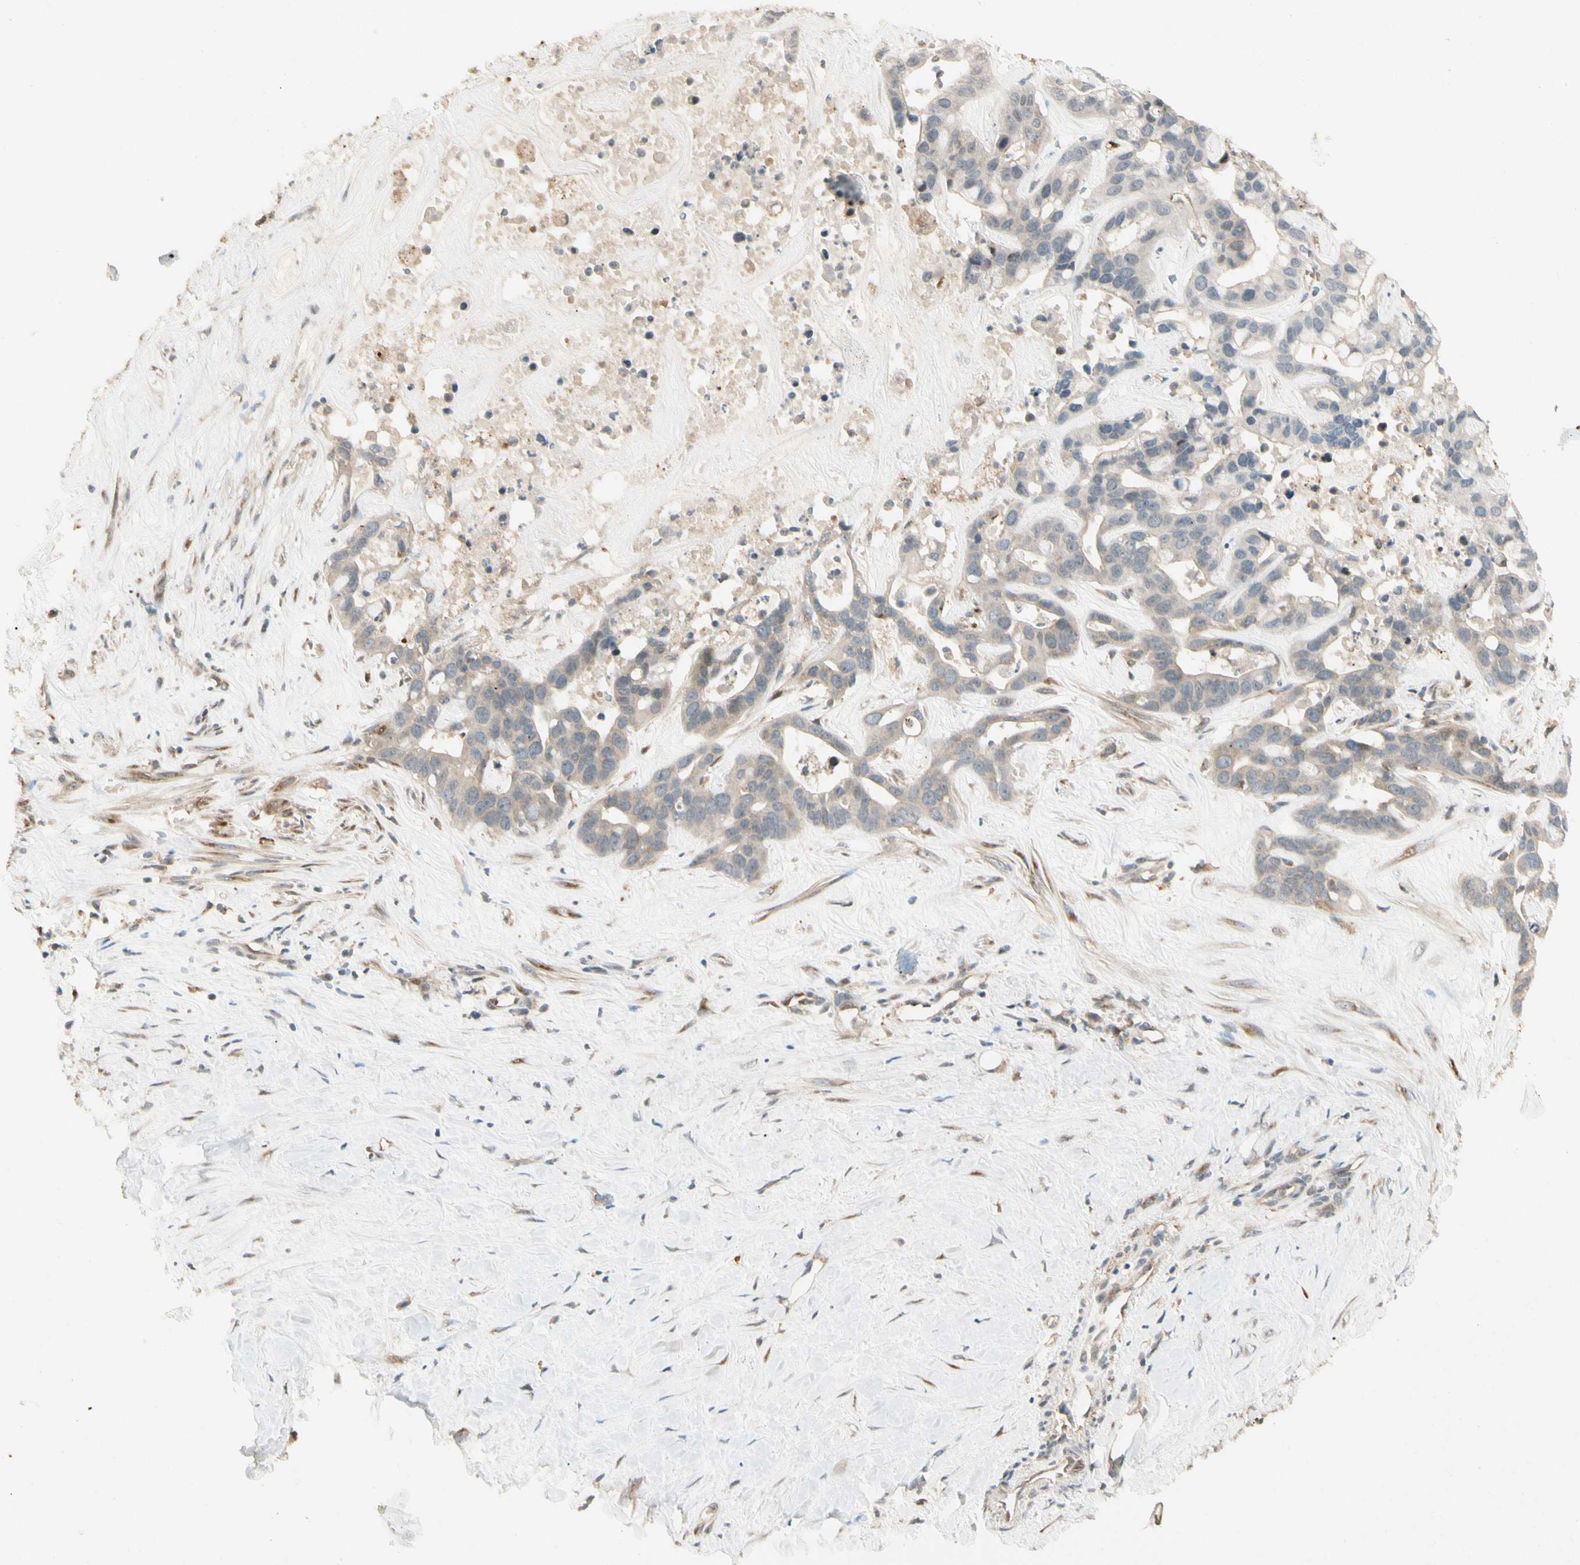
{"staining": {"intensity": "negative", "quantity": "none", "location": "none"}, "tissue": "liver cancer", "cell_type": "Tumor cells", "image_type": "cancer", "snomed": [{"axis": "morphology", "description": "Cholangiocarcinoma"}, {"axis": "topography", "description": "Liver"}], "caption": "Image shows no significant protein positivity in tumor cells of liver cancer (cholangiocarcinoma).", "gene": "FNDC3B", "patient": {"sex": "female", "age": 65}}